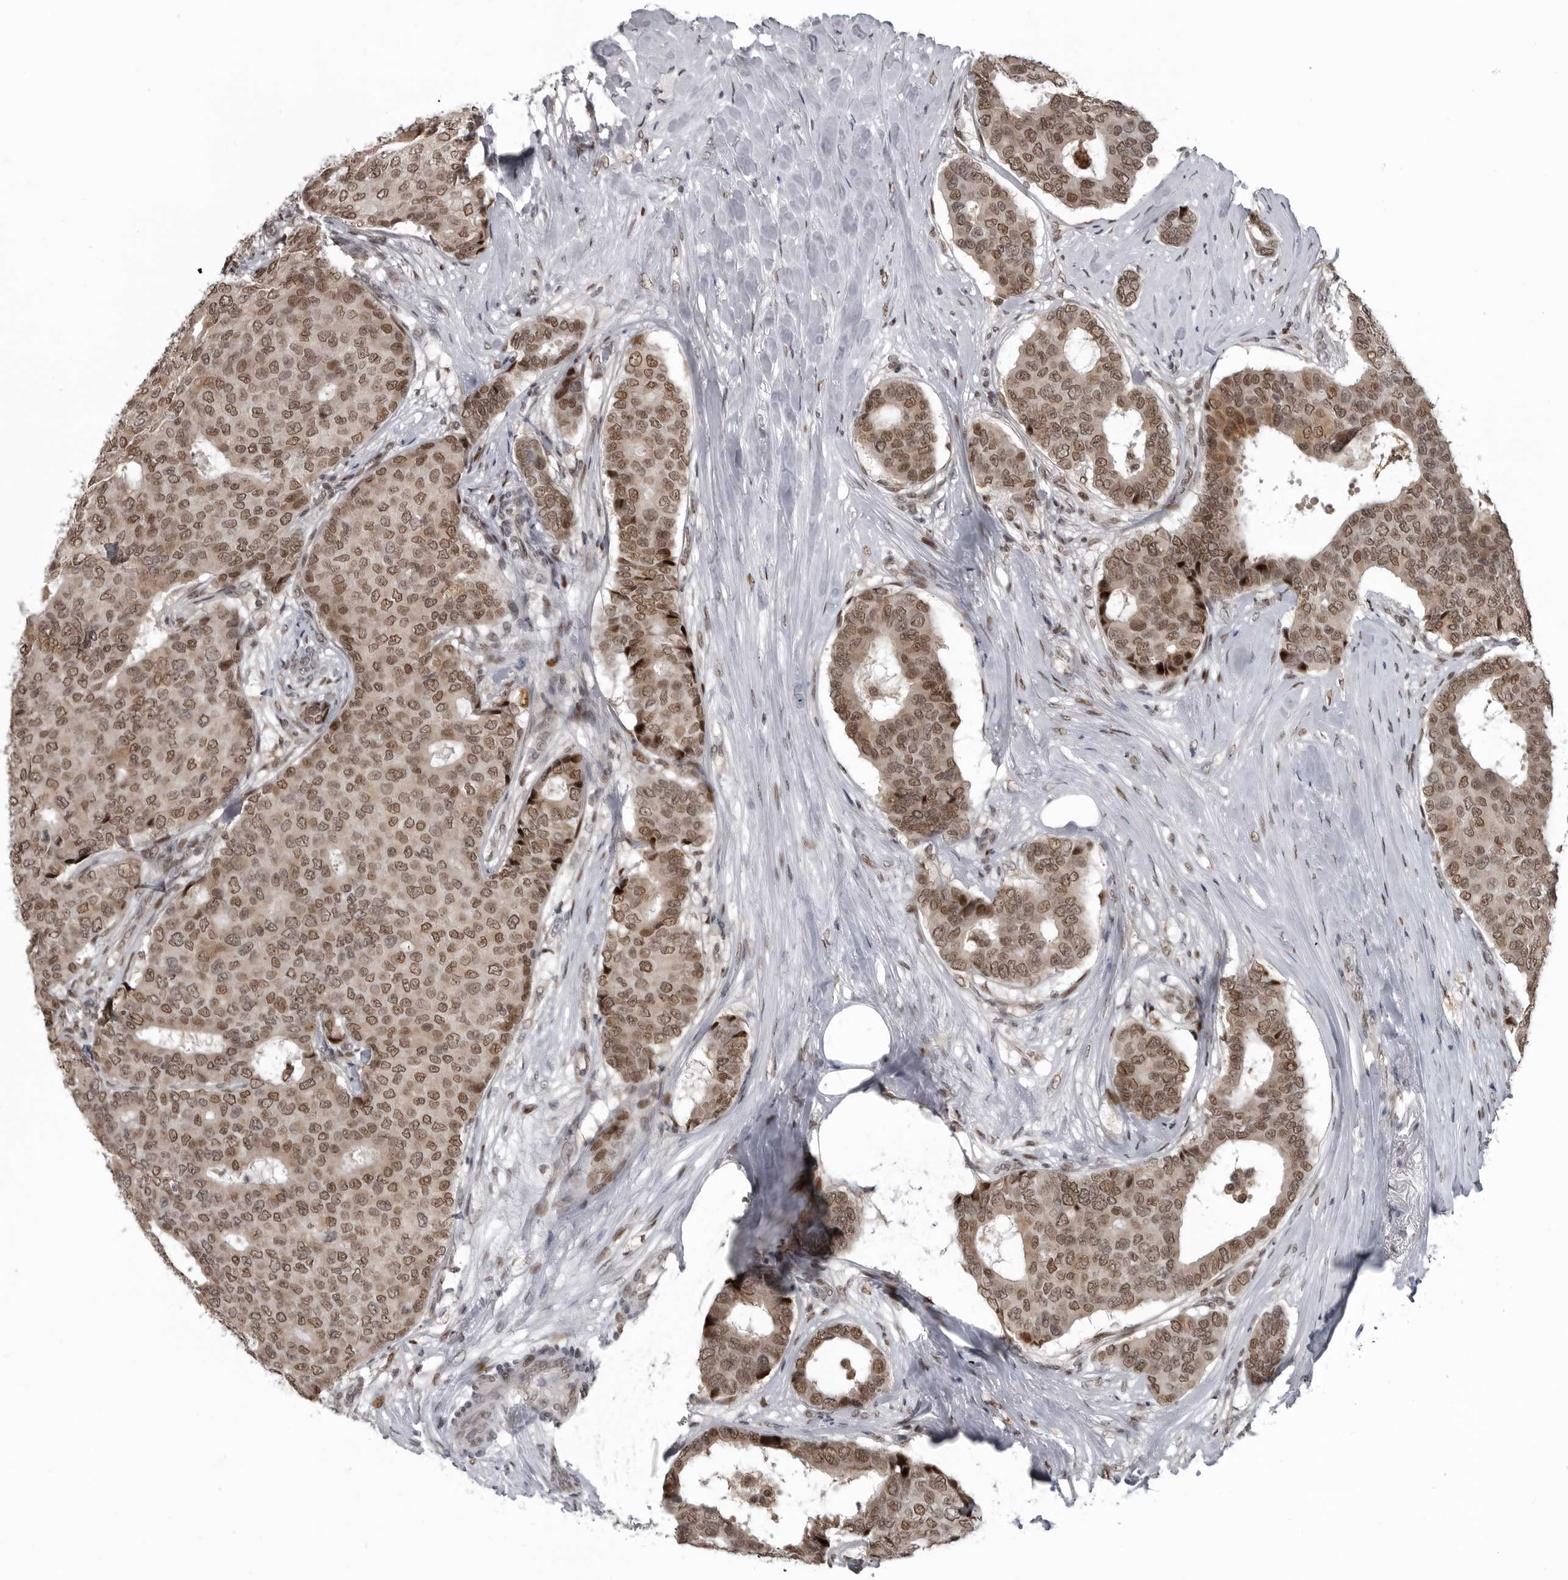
{"staining": {"intensity": "moderate", "quantity": ">75%", "location": "nuclear"}, "tissue": "breast cancer", "cell_type": "Tumor cells", "image_type": "cancer", "snomed": [{"axis": "morphology", "description": "Duct carcinoma"}, {"axis": "topography", "description": "Breast"}], "caption": "Immunohistochemistry (IHC) histopathology image of neoplastic tissue: breast cancer (infiltrating ductal carcinoma) stained using immunohistochemistry (IHC) reveals medium levels of moderate protein expression localized specifically in the nuclear of tumor cells, appearing as a nuclear brown color.", "gene": "C8orf58", "patient": {"sex": "female", "age": 75}}